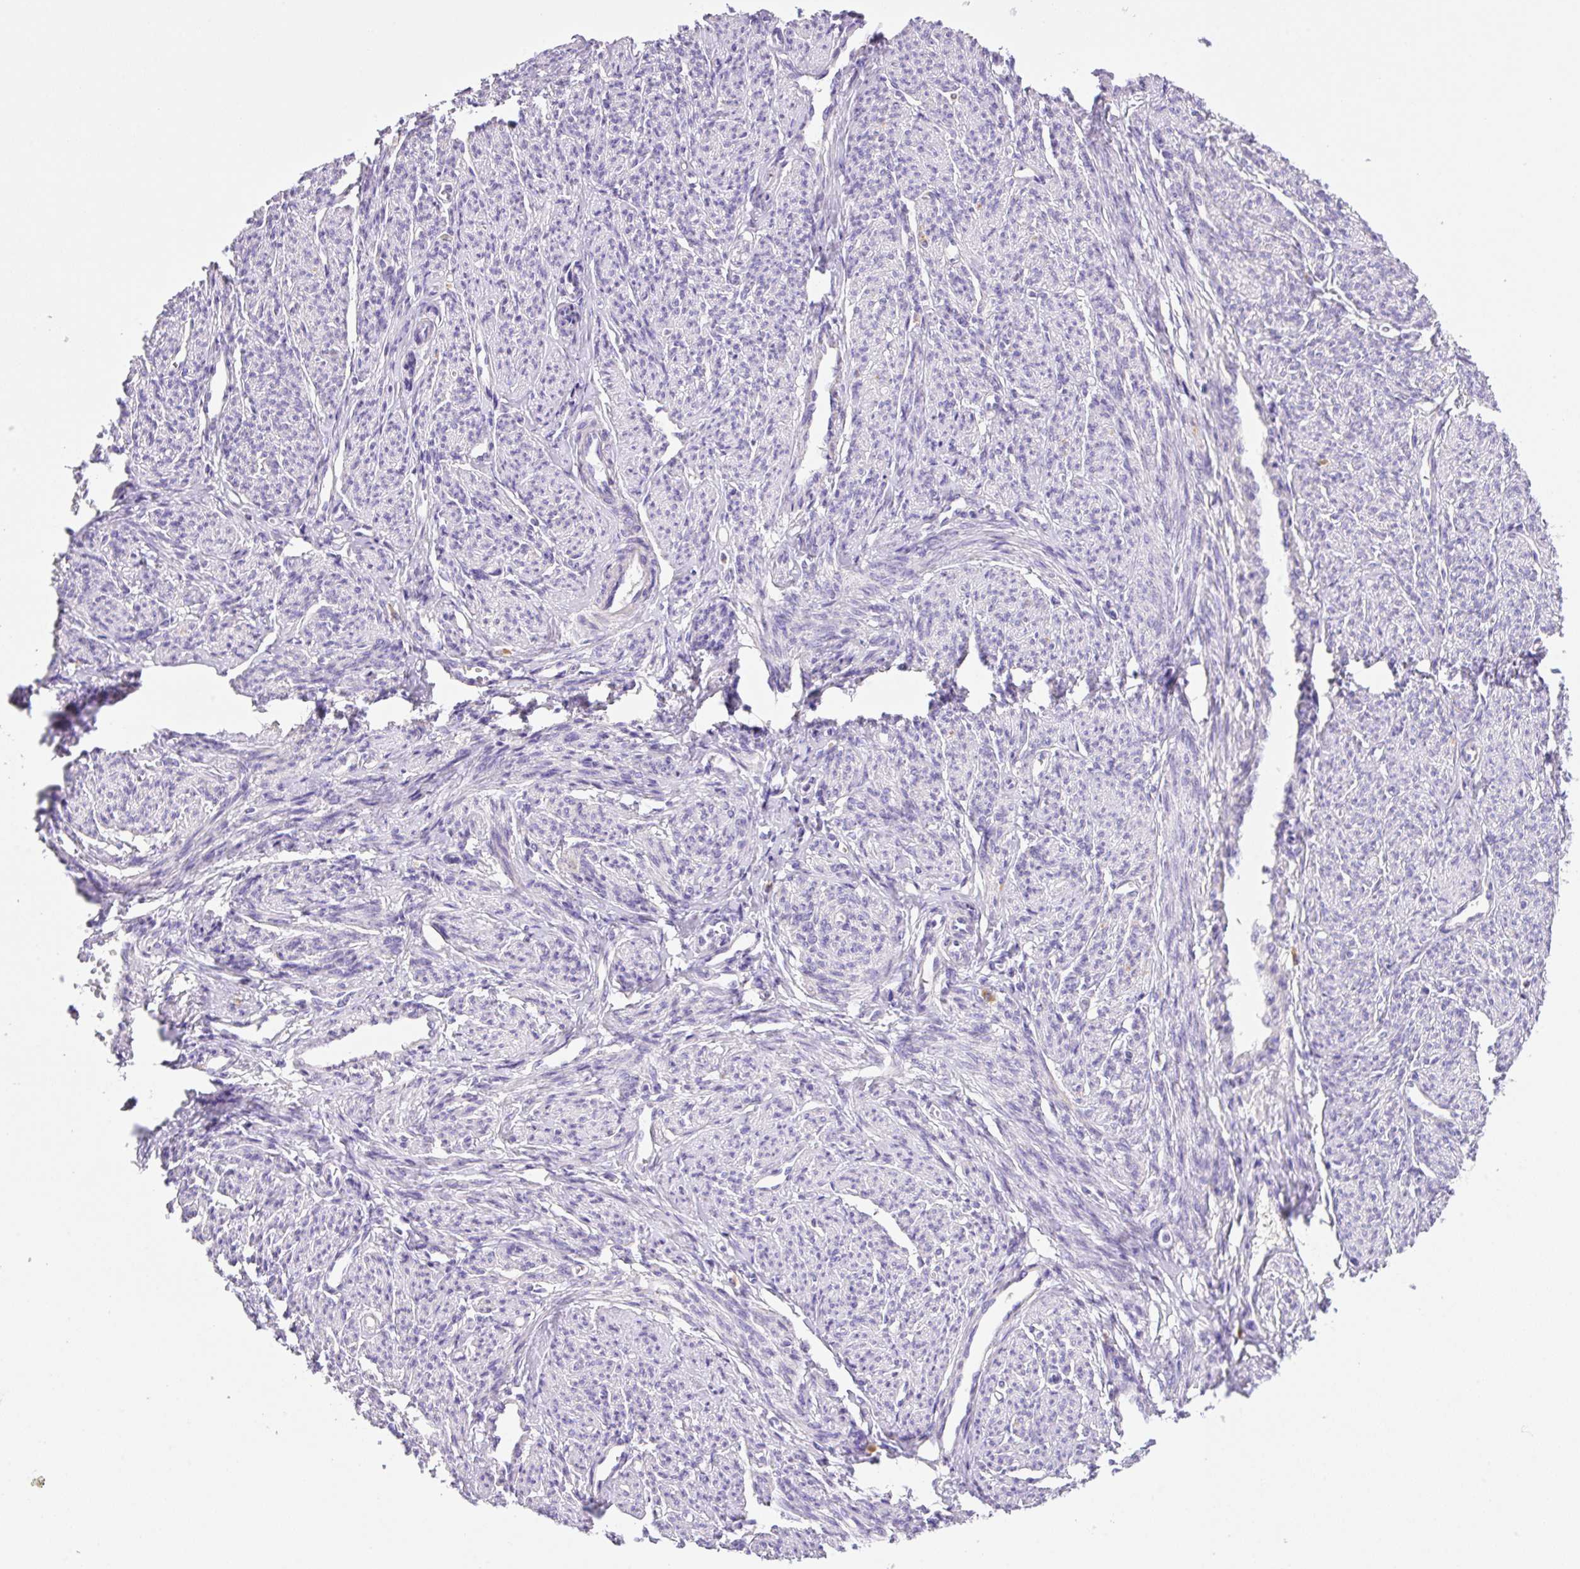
{"staining": {"intensity": "negative", "quantity": "none", "location": "none"}, "tissue": "smooth muscle", "cell_type": "Smooth muscle cells", "image_type": "normal", "snomed": [{"axis": "morphology", "description": "Normal tissue, NOS"}, {"axis": "topography", "description": "Smooth muscle"}], "caption": "DAB (3,3'-diaminobenzidine) immunohistochemical staining of benign smooth muscle exhibits no significant positivity in smooth muscle cells. Nuclei are stained in blue.", "gene": "NDST3", "patient": {"sex": "female", "age": 65}}